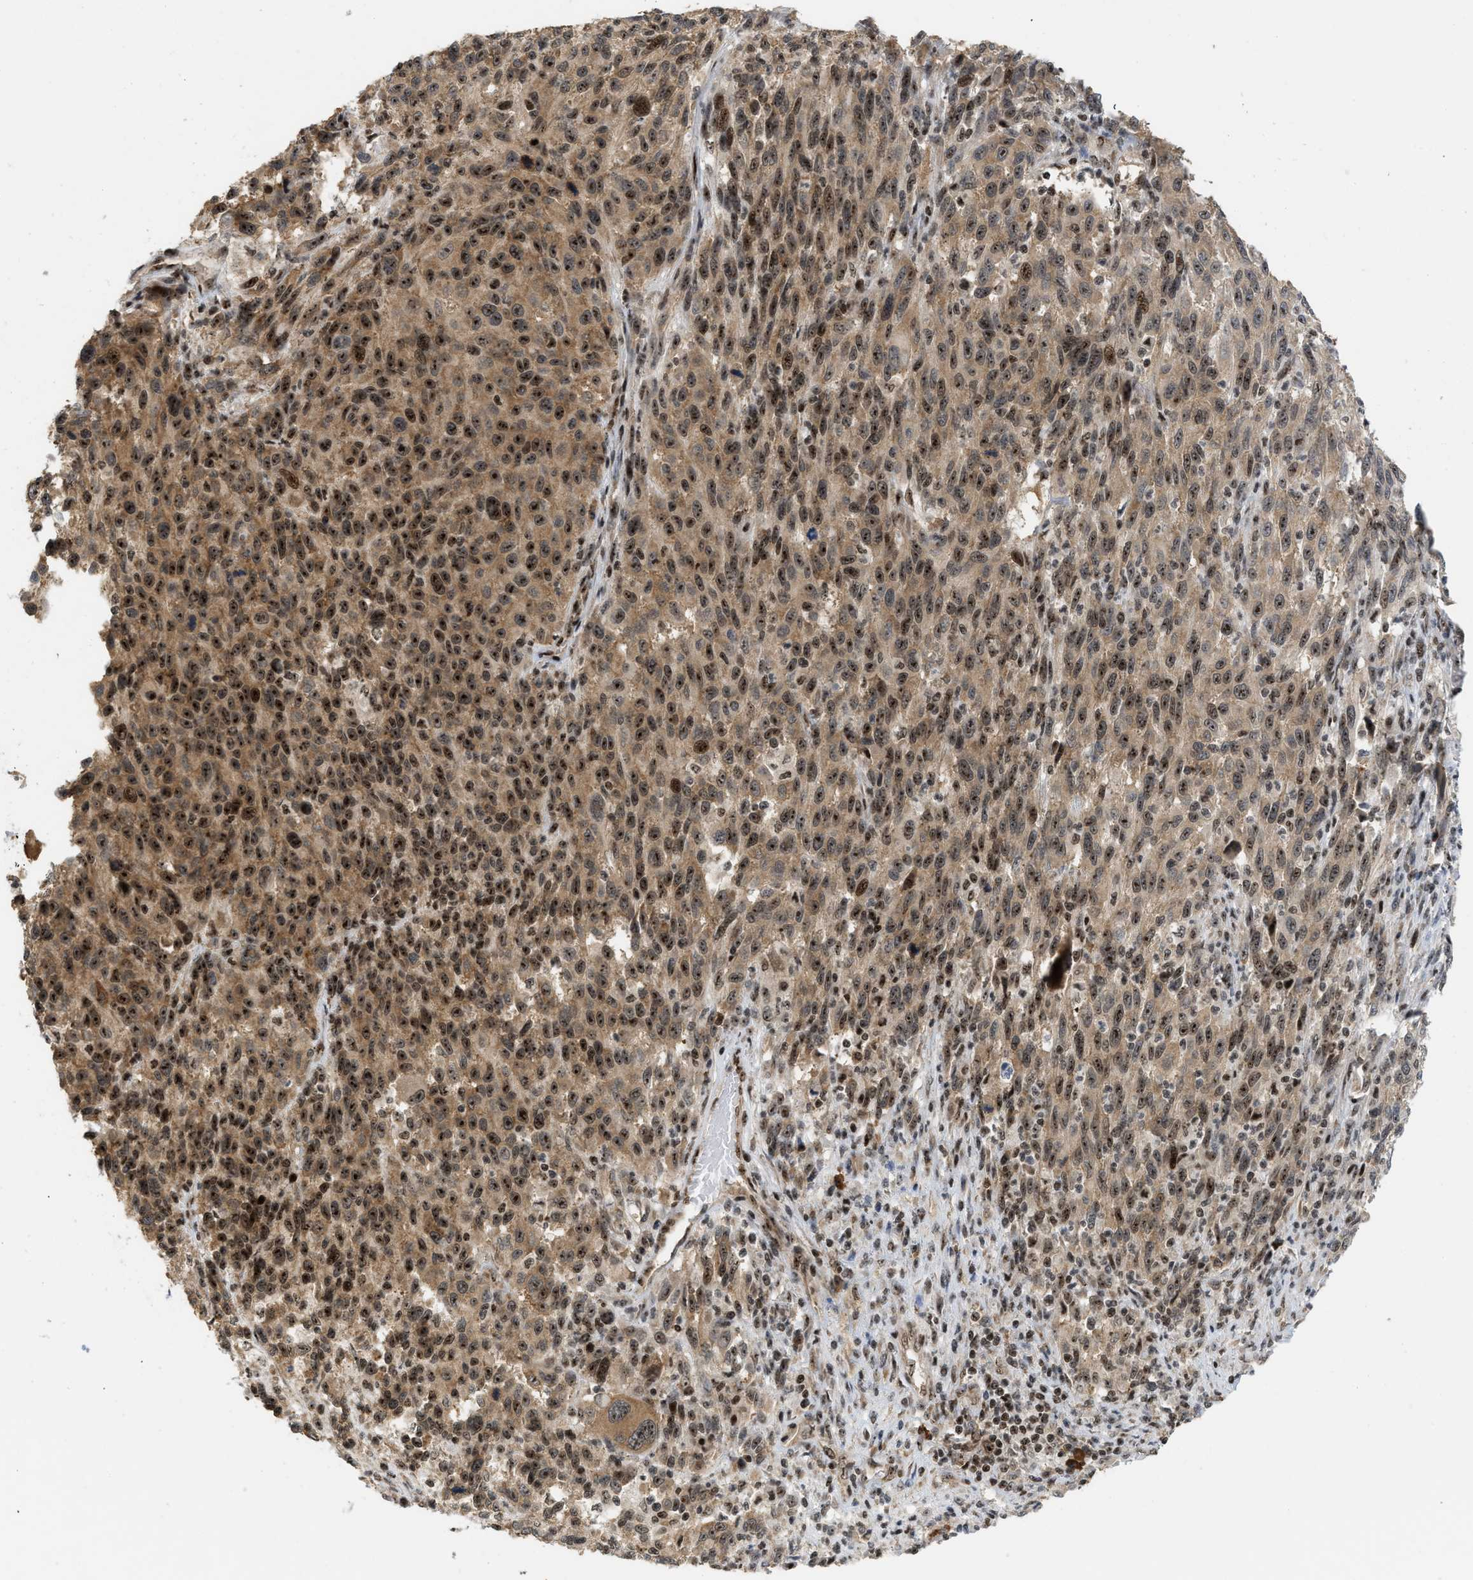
{"staining": {"intensity": "strong", "quantity": ">75%", "location": "cytoplasmic/membranous,nuclear"}, "tissue": "melanoma", "cell_type": "Tumor cells", "image_type": "cancer", "snomed": [{"axis": "morphology", "description": "Malignant melanoma, Metastatic site"}, {"axis": "topography", "description": "Lymph node"}], "caption": "This image displays immunohistochemistry (IHC) staining of human malignant melanoma (metastatic site), with high strong cytoplasmic/membranous and nuclear staining in about >75% of tumor cells.", "gene": "ZNF22", "patient": {"sex": "male", "age": 61}}